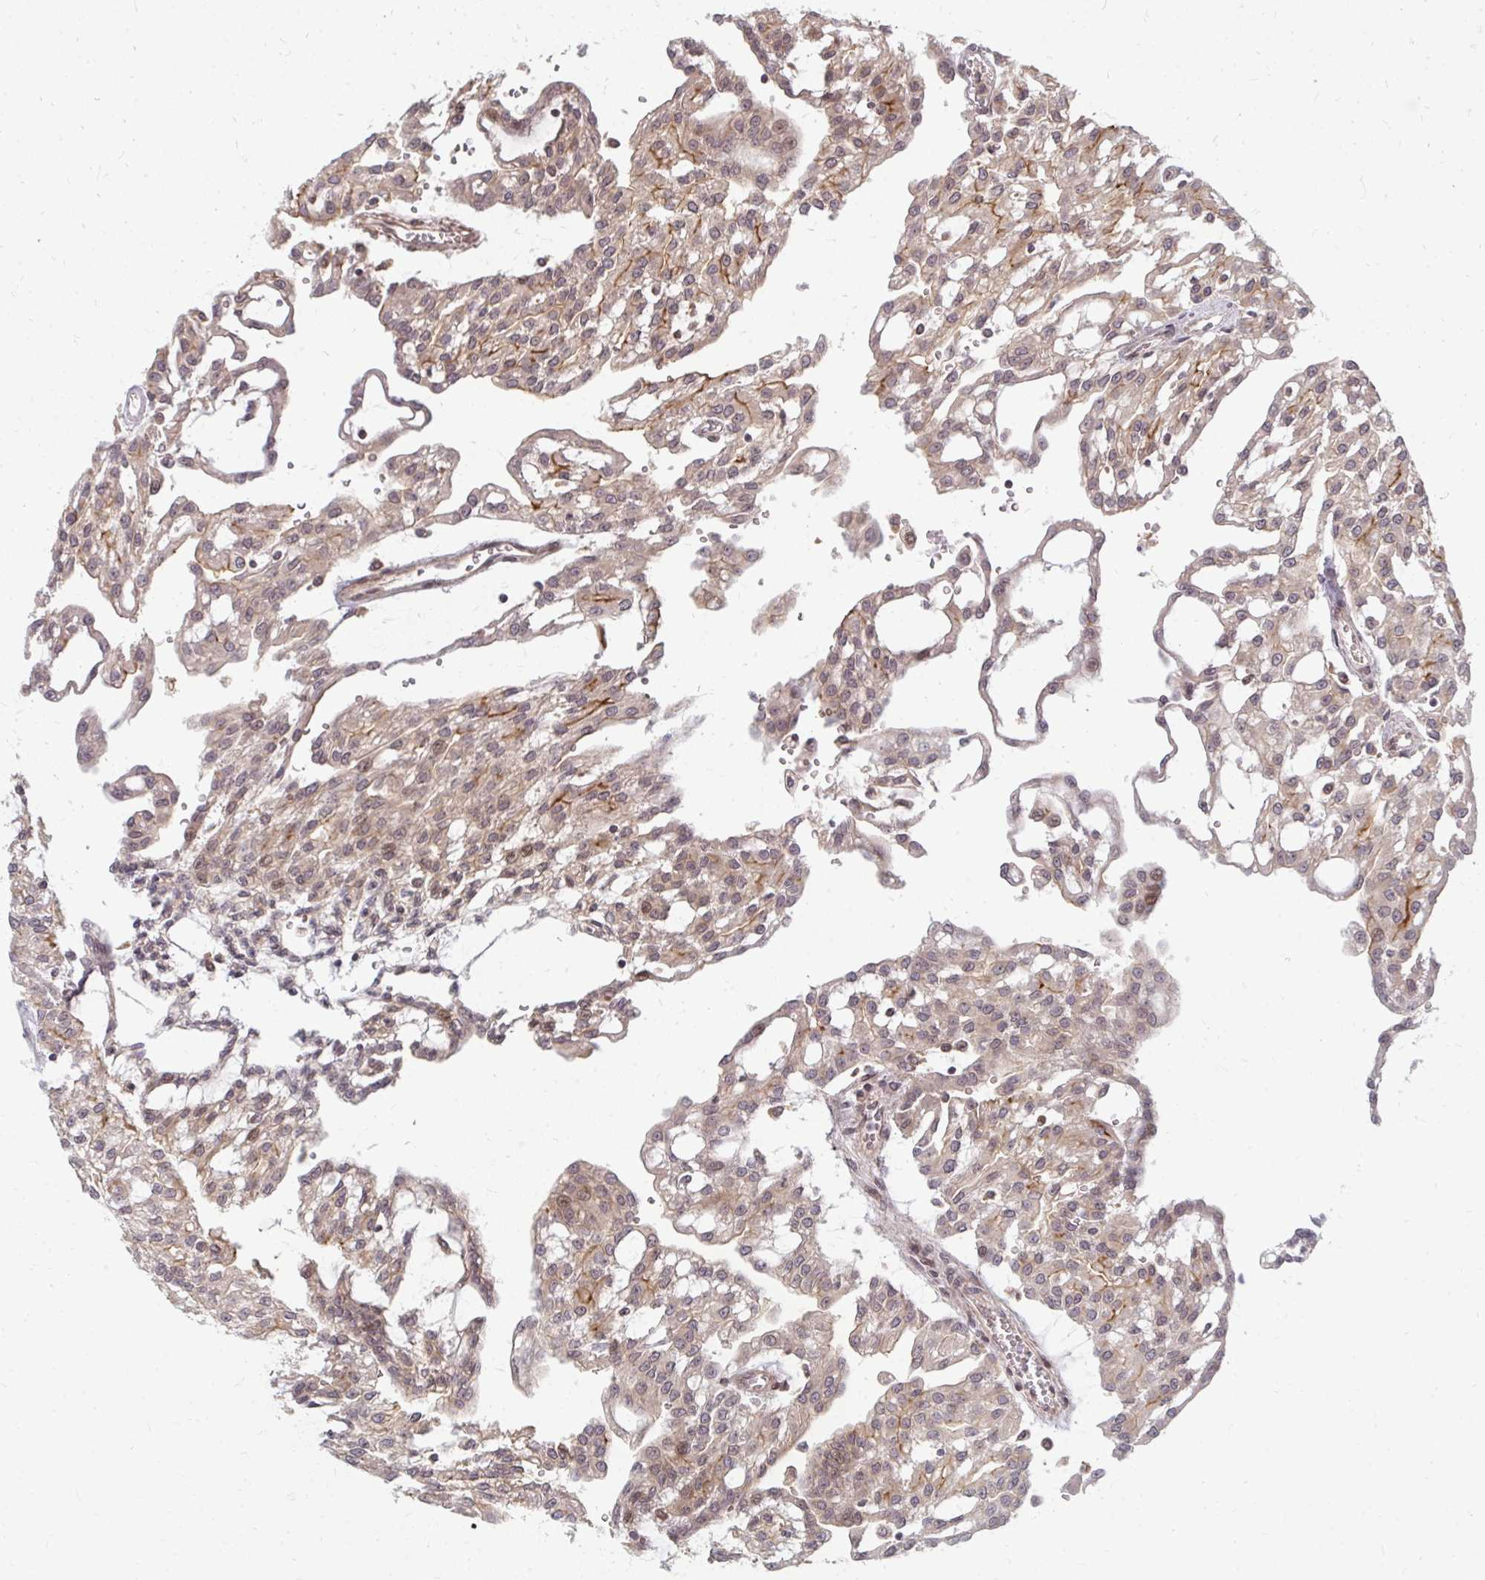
{"staining": {"intensity": "weak", "quantity": ">75%", "location": "cytoplasmic/membranous"}, "tissue": "renal cancer", "cell_type": "Tumor cells", "image_type": "cancer", "snomed": [{"axis": "morphology", "description": "Adenocarcinoma, NOS"}, {"axis": "topography", "description": "Kidney"}], "caption": "Renal cancer (adenocarcinoma) stained with a protein marker reveals weak staining in tumor cells.", "gene": "ZNF285", "patient": {"sex": "male", "age": 63}}